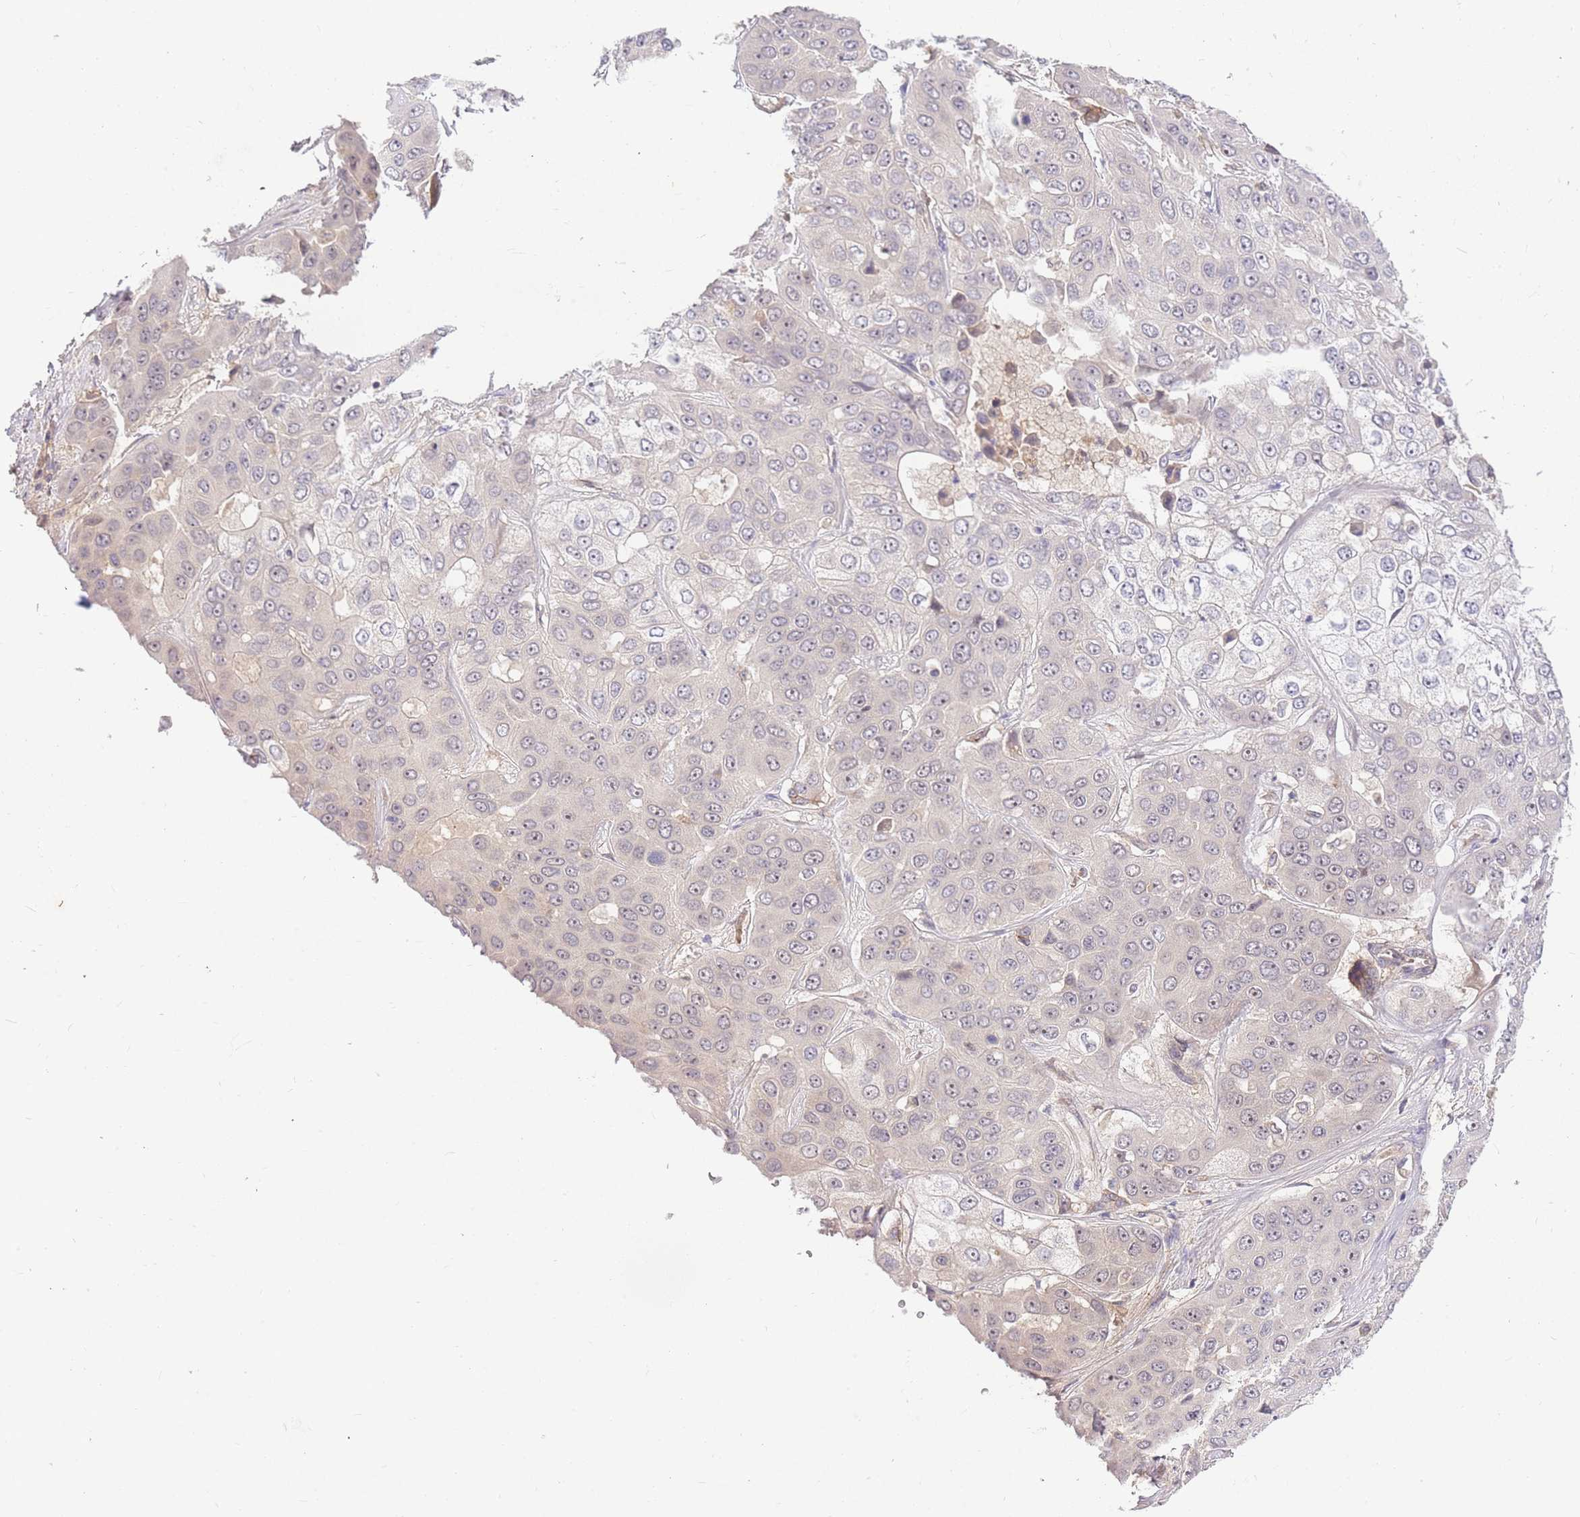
{"staining": {"intensity": "negative", "quantity": "none", "location": "none"}, "tissue": "liver cancer", "cell_type": "Tumor cells", "image_type": "cancer", "snomed": [{"axis": "morphology", "description": "Cholangiocarcinoma"}, {"axis": "topography", "description": "Liver"}], "caption": "Tumor cells show no significant protein staining in liver cholangiocarcinoma. (DAB immunohistochemistry (IHC), high magnification).", "gene": "ZNF577", "patient": {"sex": "female", "age": 52}}